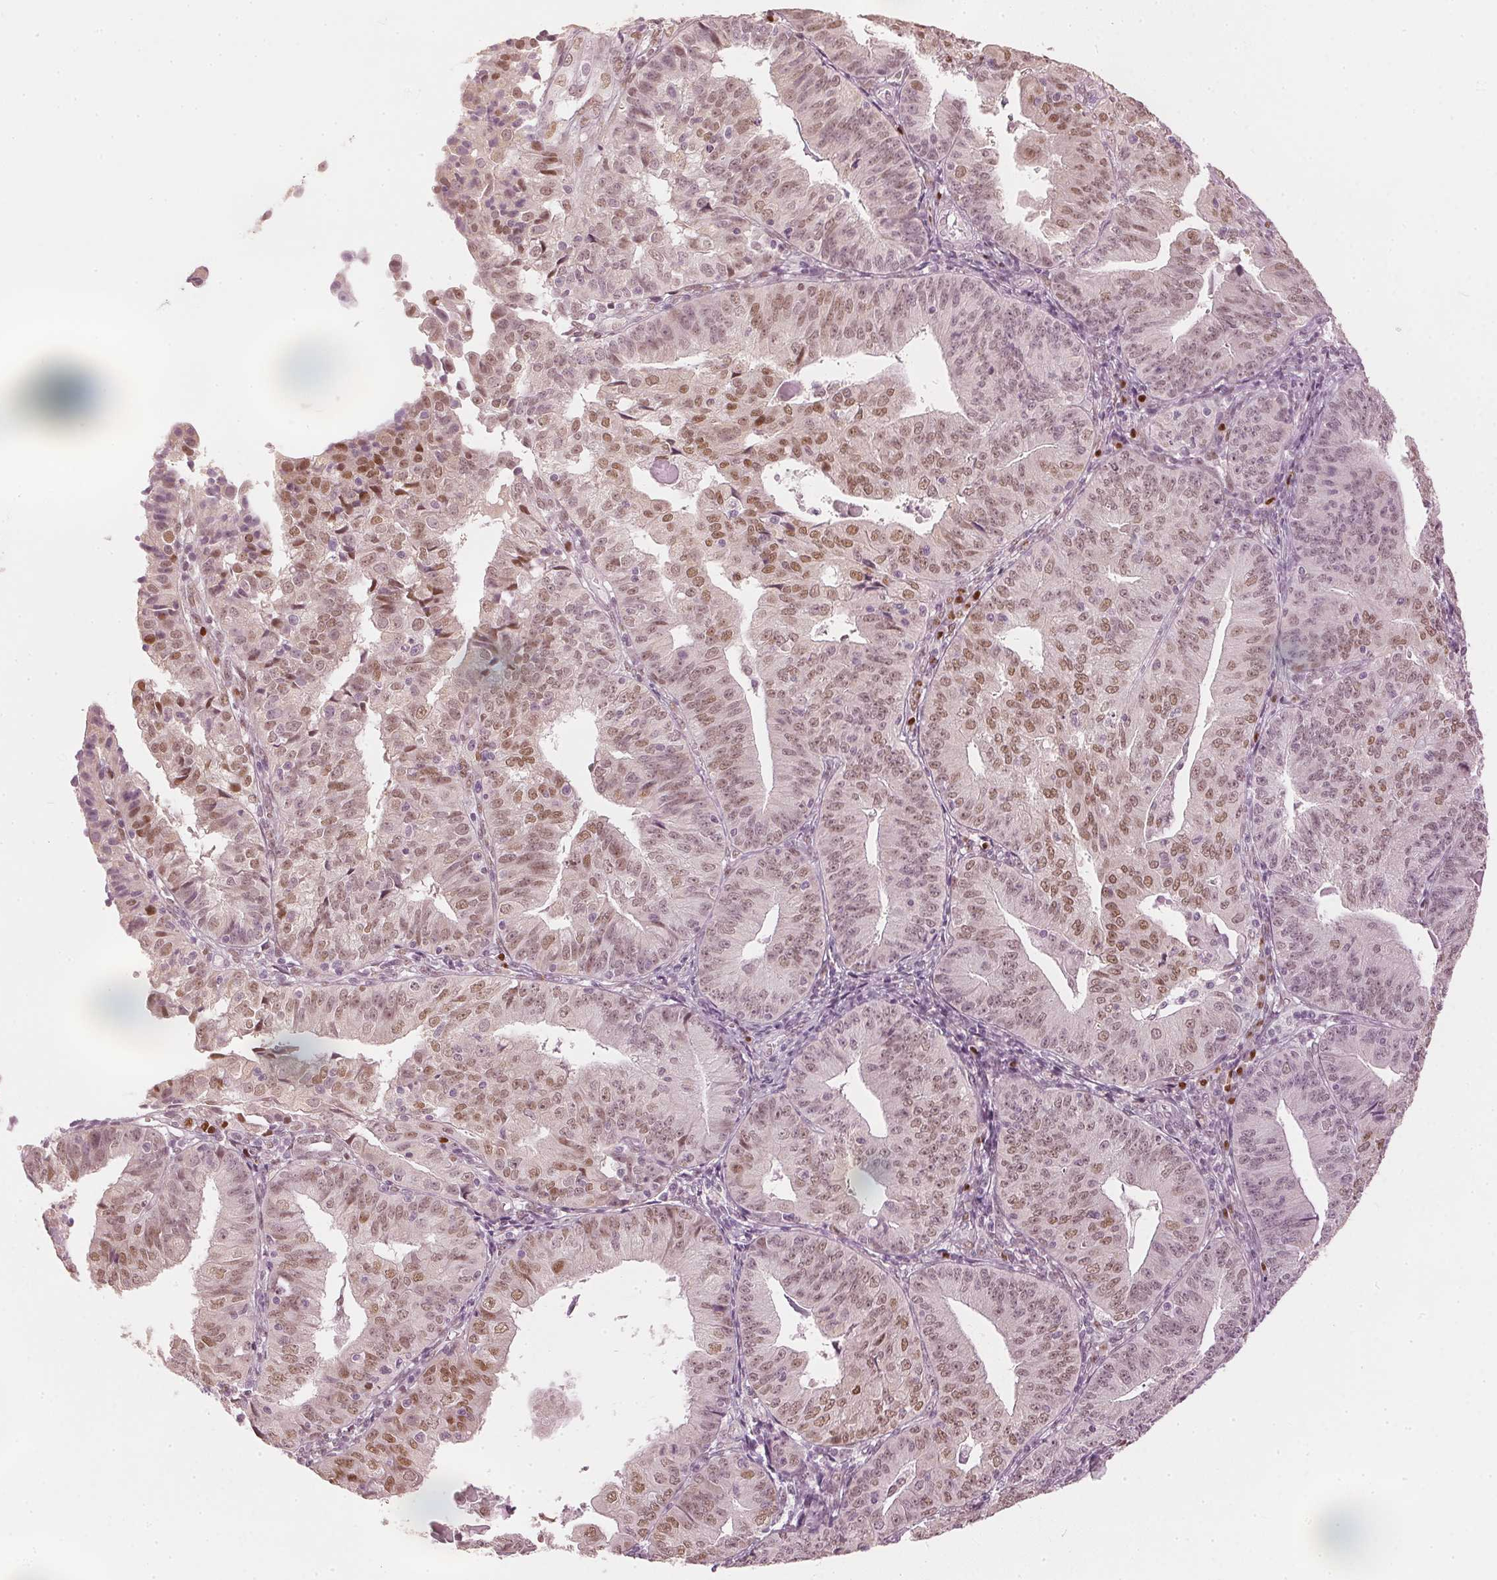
{"staining": {"intensity": "moderate", "quantity": "25%-75%", "location": "nuclear"}, "tissue": "endometrial cancer", "cell_type": "Tumor cells", "image_type": "cancer", "snomed": [{"axis": "morphology", "description": "Adenocarcinoma, NOS"}, {"axis": "topography", "description": "Endometrium"}], "caption": "Immunohistochemistry histopathology image of neoplastic tissue: endometrial adenocarcinoma stained using immunohistochemistry (IHC) displays medium levels of moderate protein expression localized specifically in the nuclear of tumor cells, appearing as a nuclear brown color.", "gene": "SLC39A3", "patient": {"sex": "female", "age": 56}}